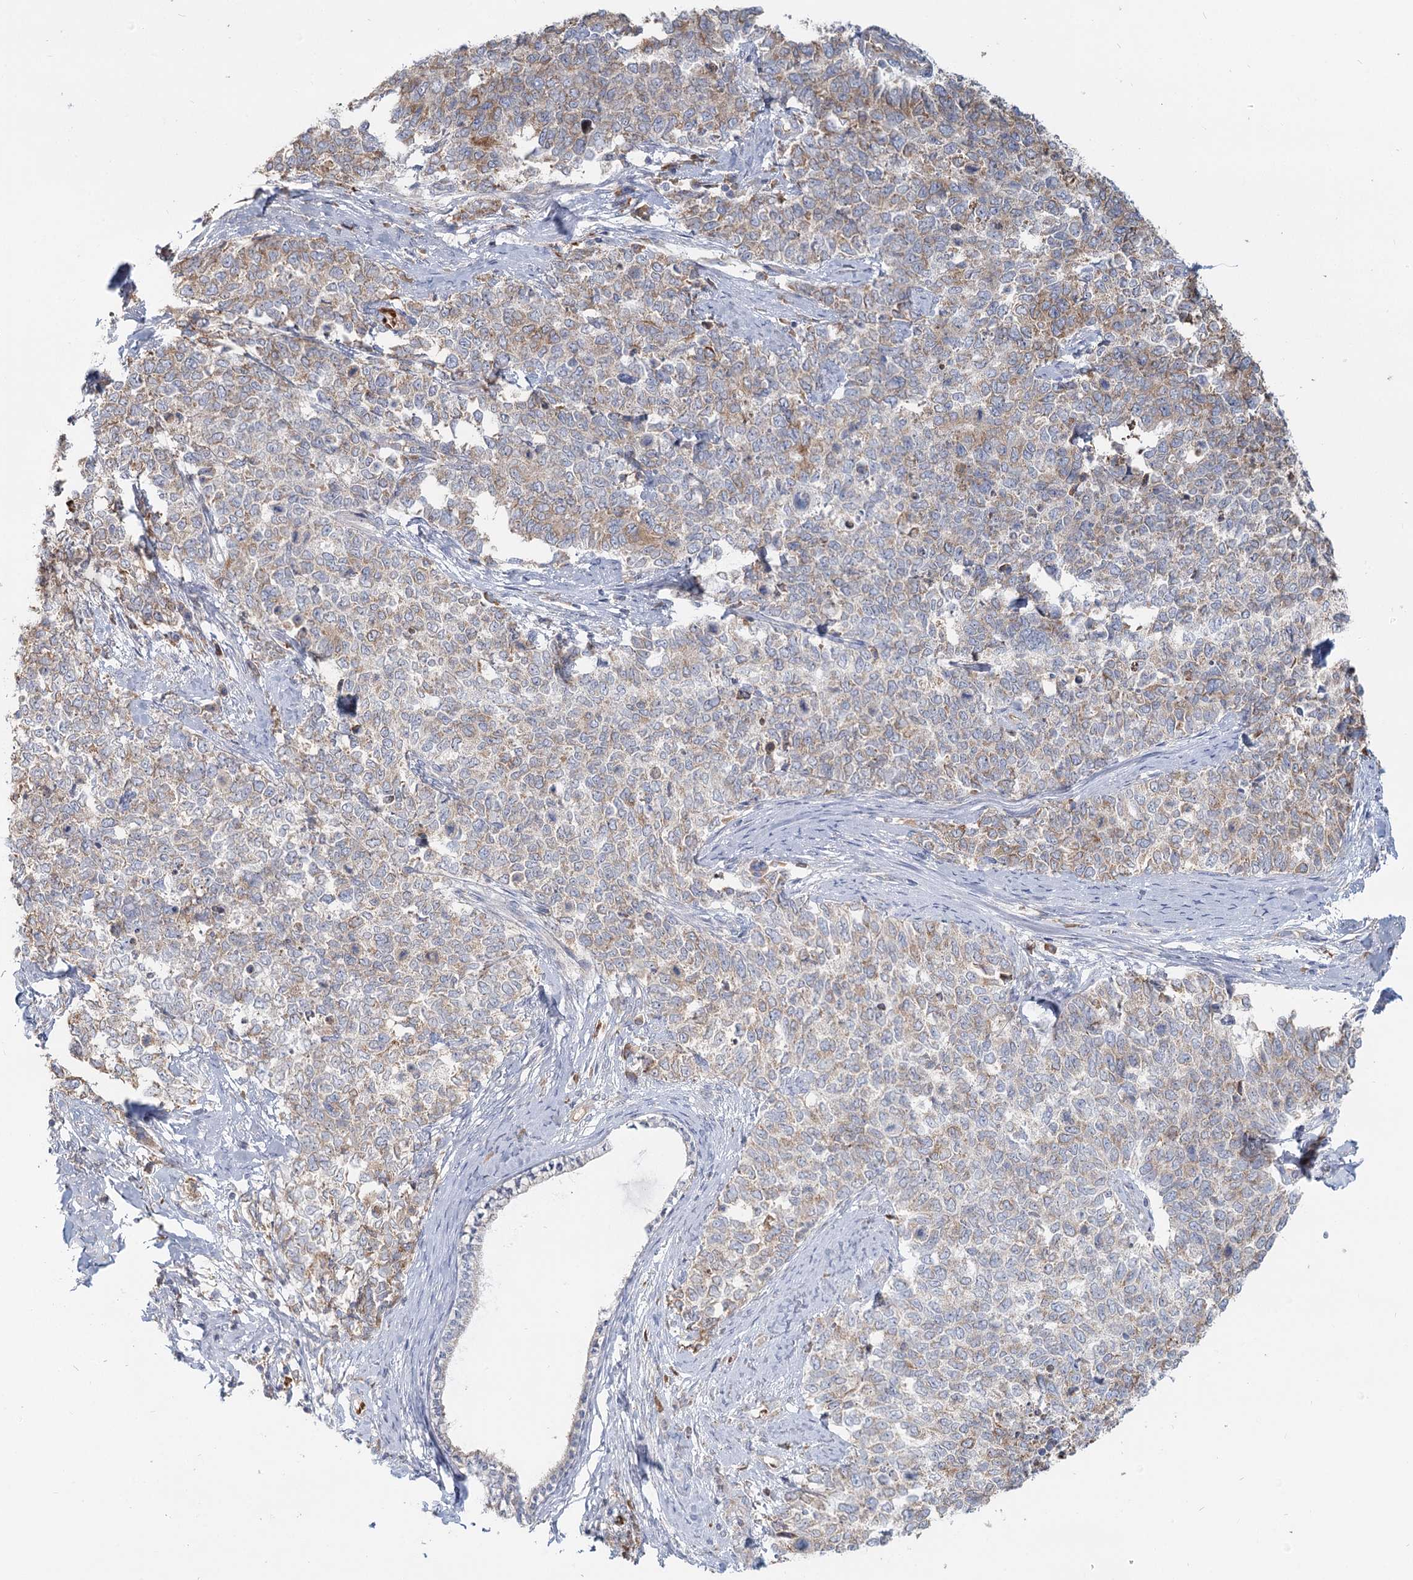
{"staining": {"intensity": "weak", "quantity": "25%-75%", "location": "cytoplasmic/membranous"}, "tissue": "cervical cancer", "cell_type": "Tumor cells", "image_type": "cancer", "snomed": [{"axis": "morphology", "description": "Squamous cell carcinoma, NOS"}, {"axis": "topography", "description": "Cervix"}], "caption": "Protein expression by IHC displays weak cytoplasmic/membranous positivity in about 25%-75% of tumor cells in cervical squamous cell carcinoma.", "gene": "ANKRD16", "patient": {"sex": "female", "age": 63}}